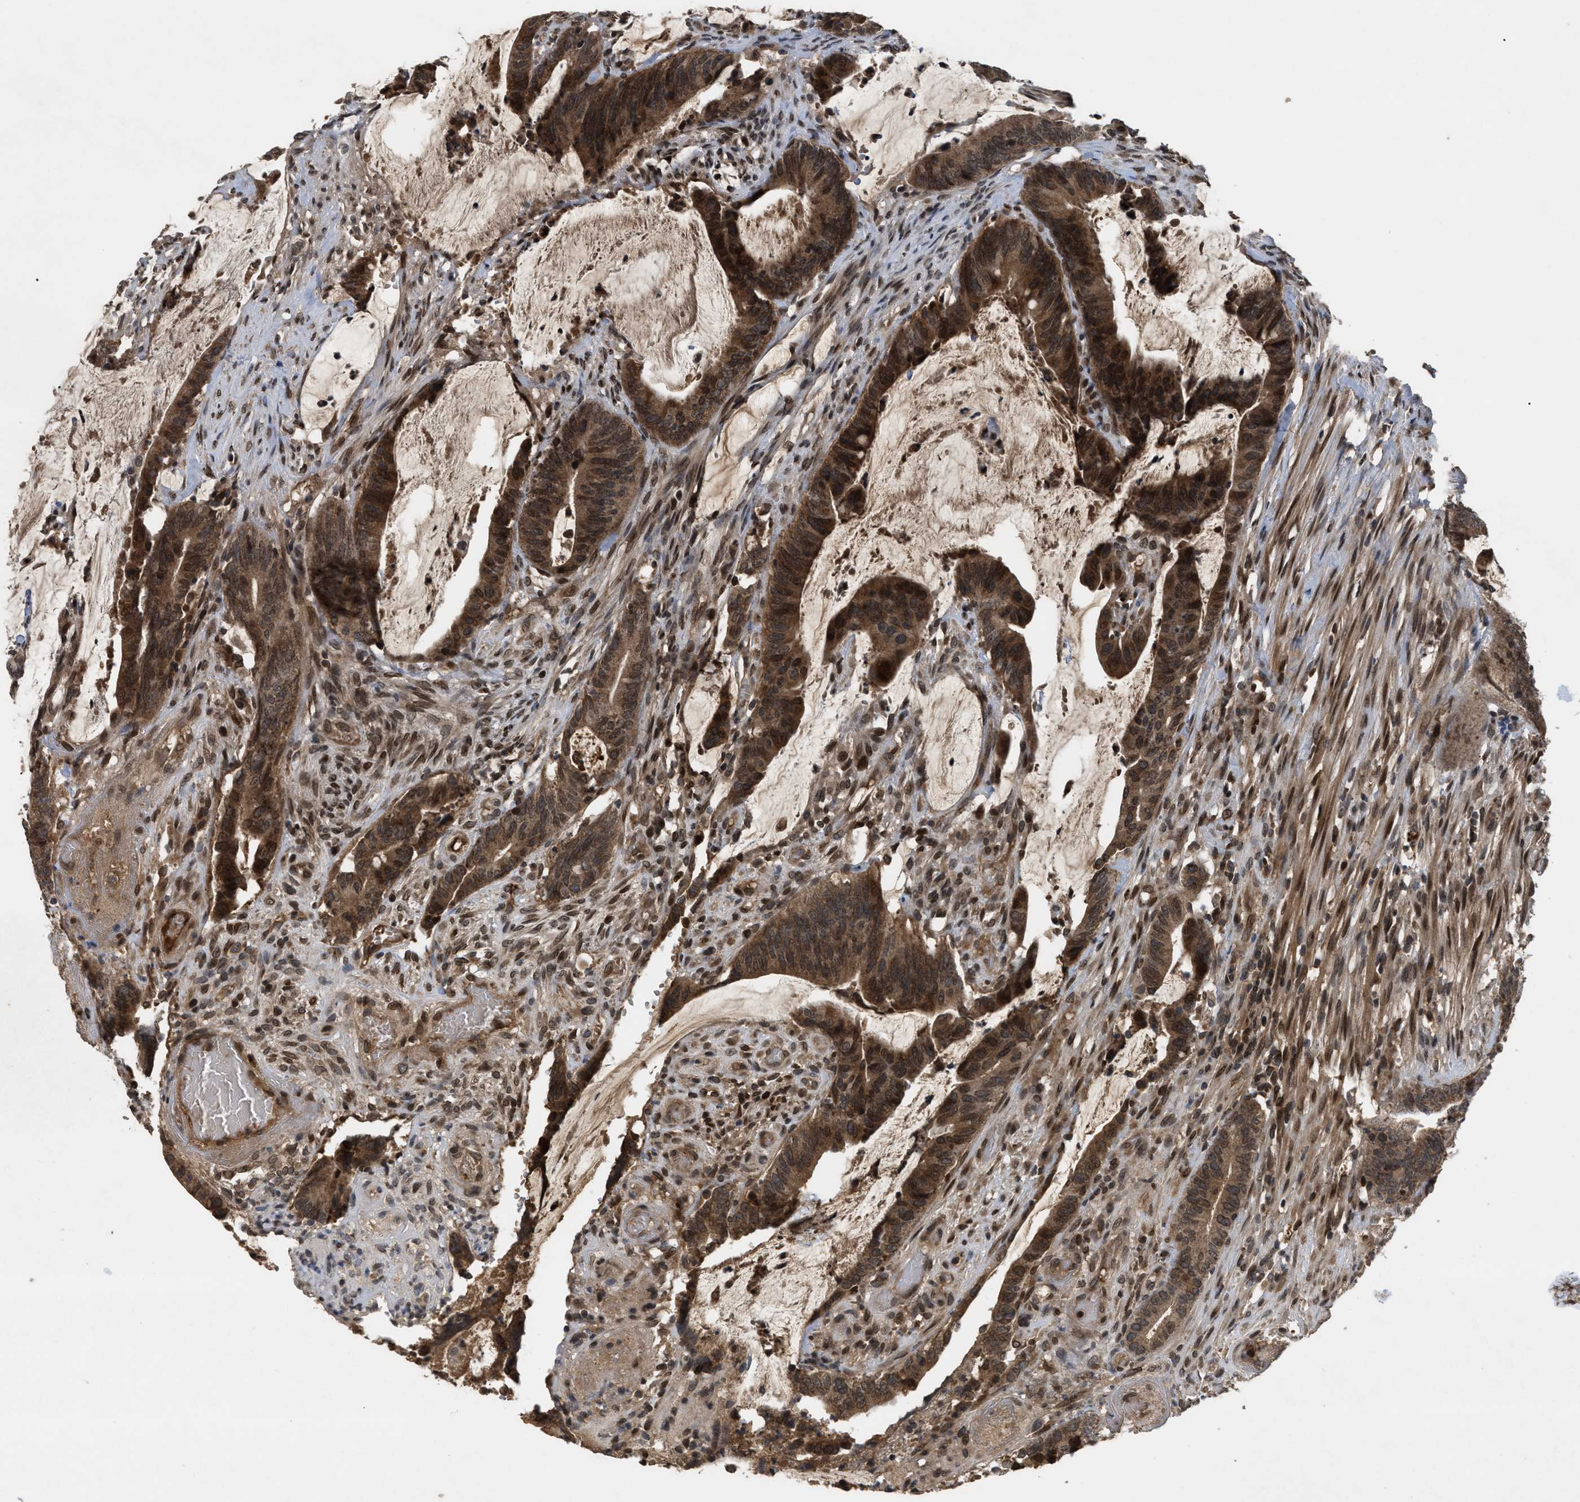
{"staining": {"intensity": "moderate", "quantity": ">75%", "location": "cytoplasmic/membranous,nuclear"}, "tissue": "colorectal cancer", "cell_type": "Tumor cells", "image_type": "cancer", "snomed": [{"axis": "morphology", "description": "Adenocarcinoma, NOS"}, {"axis": "topography", "description": "Rectum"}], "caption": "The image reveals immunohistochemical staining of colorectal cancer (adenocarcinoma). There is moderate cytoplasmic/membranous and nuclear expression is identified in about >75% of tumor cells. The protein is shown in brown color, while the nuclei are stained blue.", "gene": "CRY1", "patient": {"sex": "female", "age": 66}}